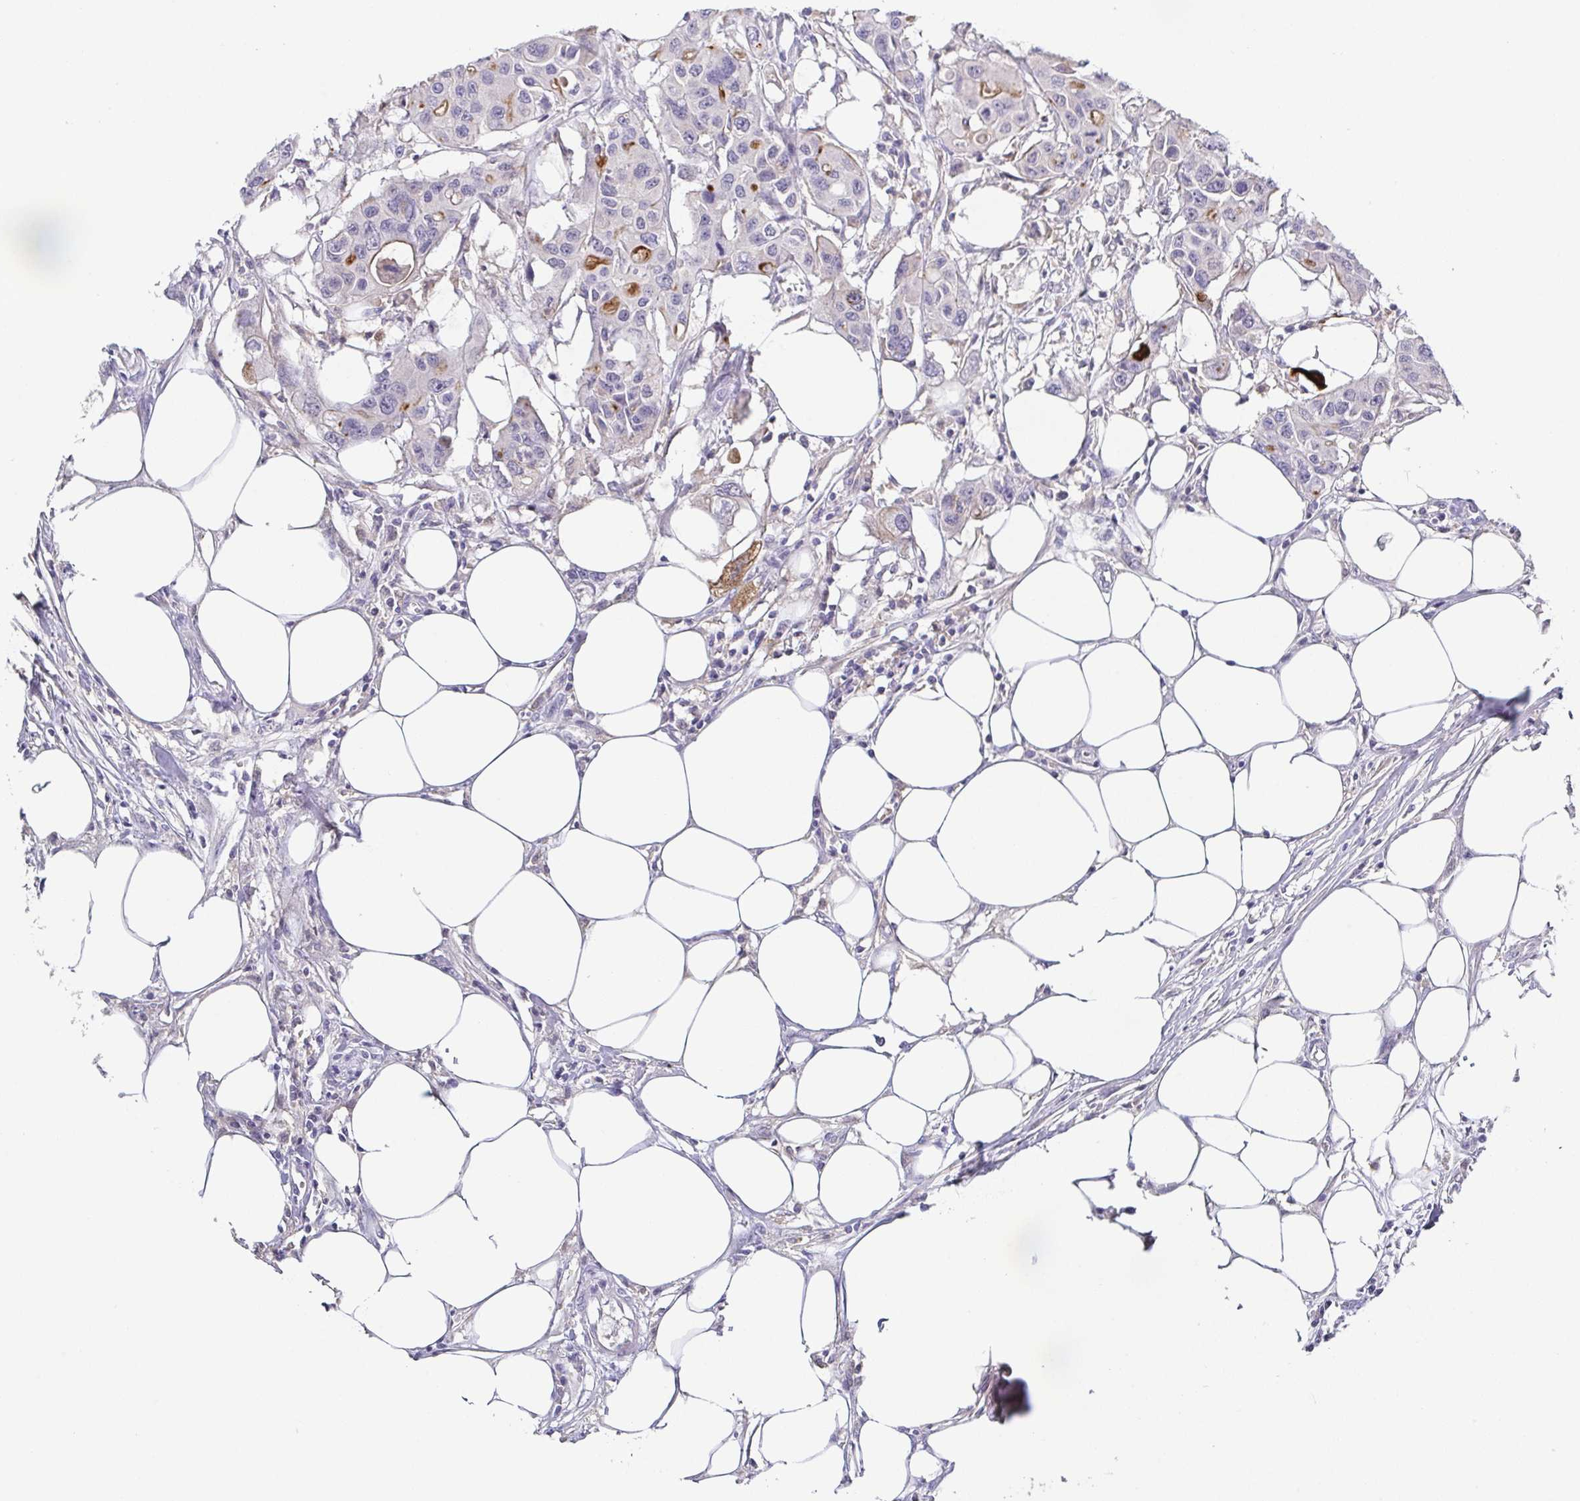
{"staining": {"intensity": "weak", "quantity": "<25%", "location": "cytoplasmic/membranous"}, "tissue": "colorectal cancer", "cell_type": "Tumor cells", "image_type": "cancer", "snomed": [{"axis": "morphology", "description": "Adenocarcinoma, NOS"}, {"axis": "topography", "description": "Colon"}], "caption": "This is an immunohistochemistry (IHC) histopathology image of human adenocarcinoma (colorectal). There is no expression in tumor cells.", "gene": "RNASE7", "patient": {"sex": "male", "age": 77}}